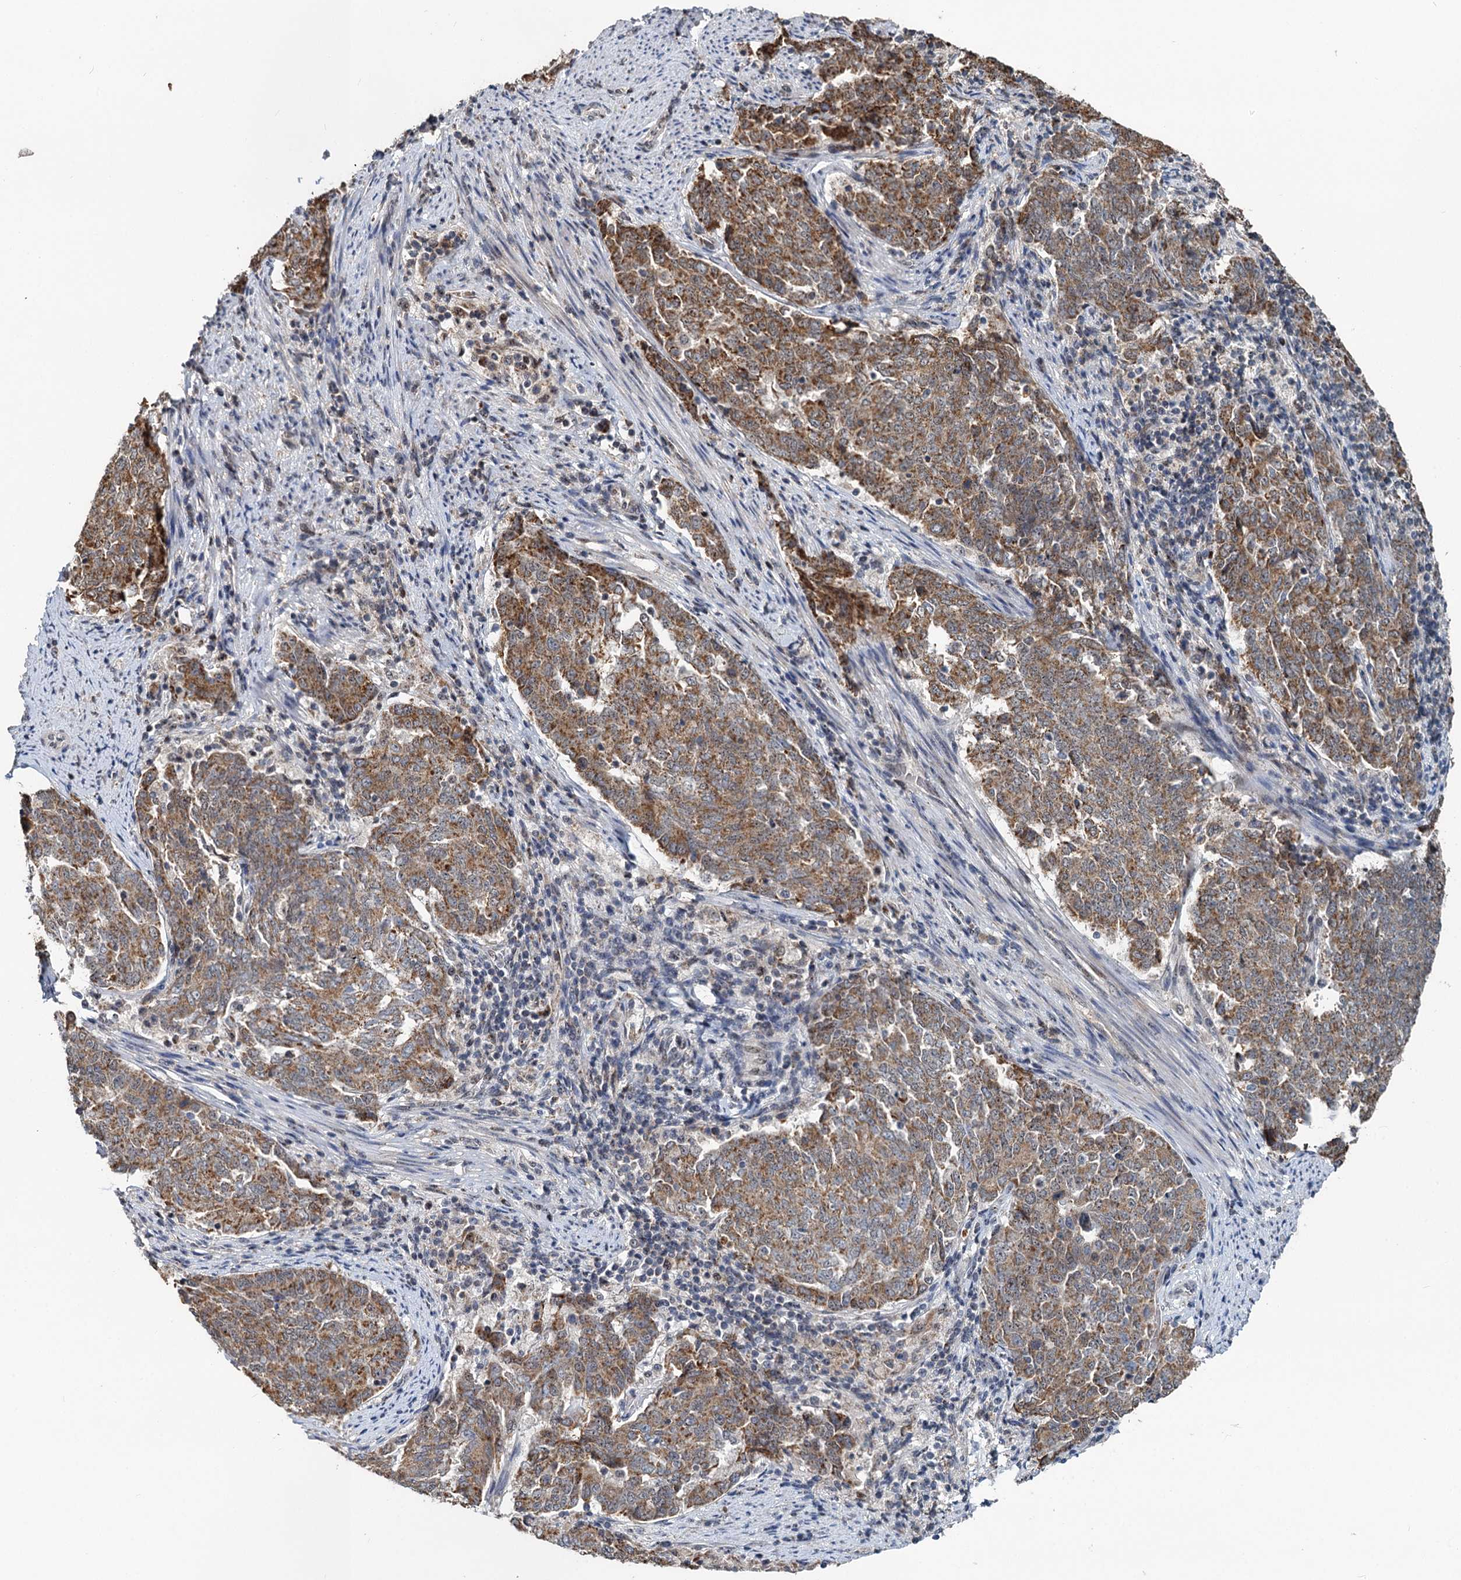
{"staining": {"intensity": "moderate", "quantity": ">75%", "location": "cytoplasmic/membranous"}, "tissue": "endometrial cancer", "cell_type": "Tumor cells", "image_type": "cancer", "snomed": [{"axis": "morphology", "description": "Adenocarcinoma, NOS"}, {"axis": "topography", "description": "Endometrium"}], "caption": "Endometrial cancer stained with a protein marker reveals moderate staining in tumor cells.", "gene": "RITA1", "patient": {"sex": "female", "age": 80}}